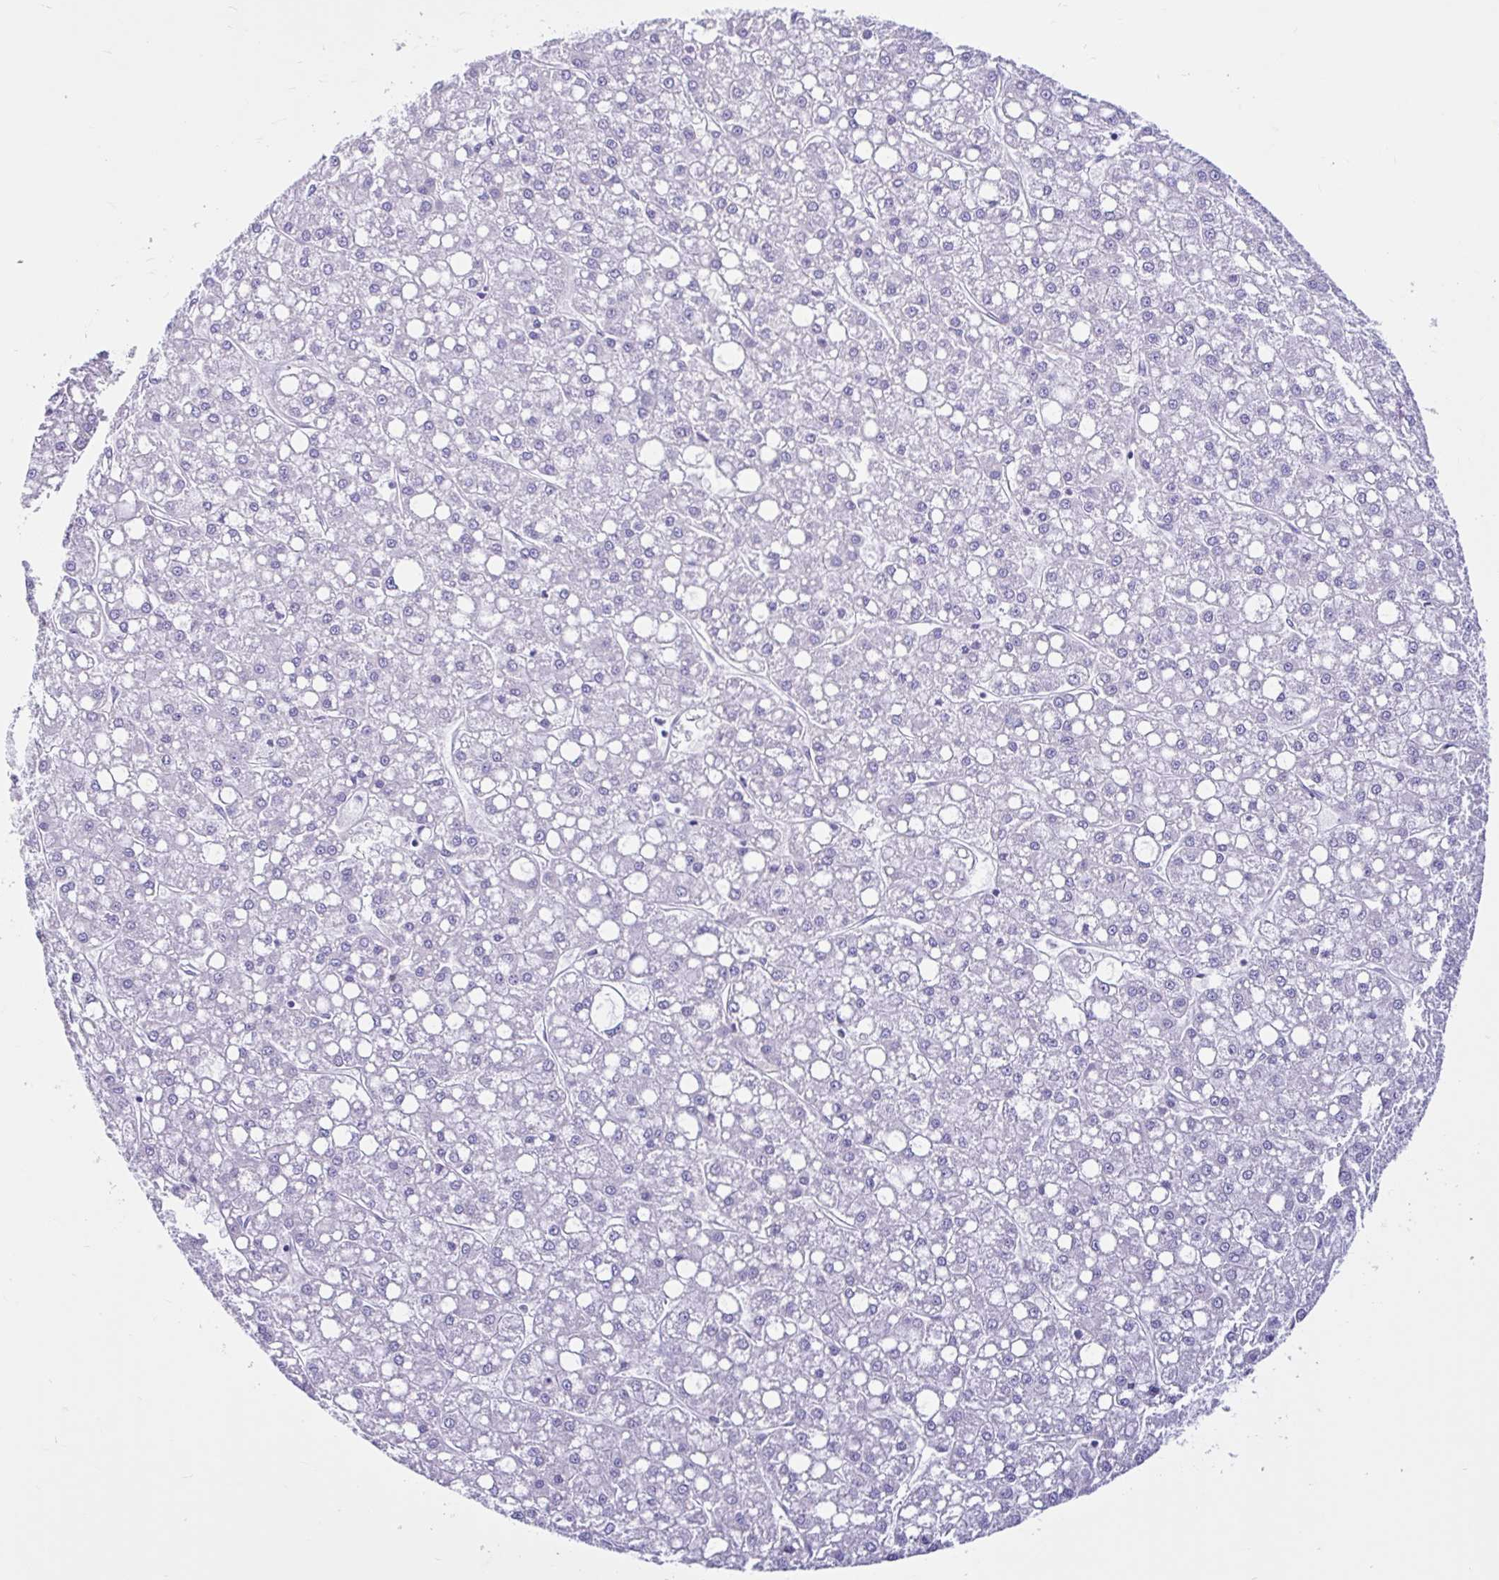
{"staining": {"intensity": "negative", "quantity": "none", "location": "none"}, "tissue": "liver cancer", "cell_type": "Tumor cells", "image_type": "cancer", "snomed": [{"axis": "morphology", "description": "Carcinoma, Hepatocellular, NOS"}, {"axis": "topography", "description": "Liver"}], "caption": "Immunohistochemistry of human liver cancer shows no staining in tumor cells. (Brightfield microscopy of DAB immunohistochemistry (IHC) at high magnification).", "gene": "CYP19A1", "patient": {"sex": "male", "age": 67}}